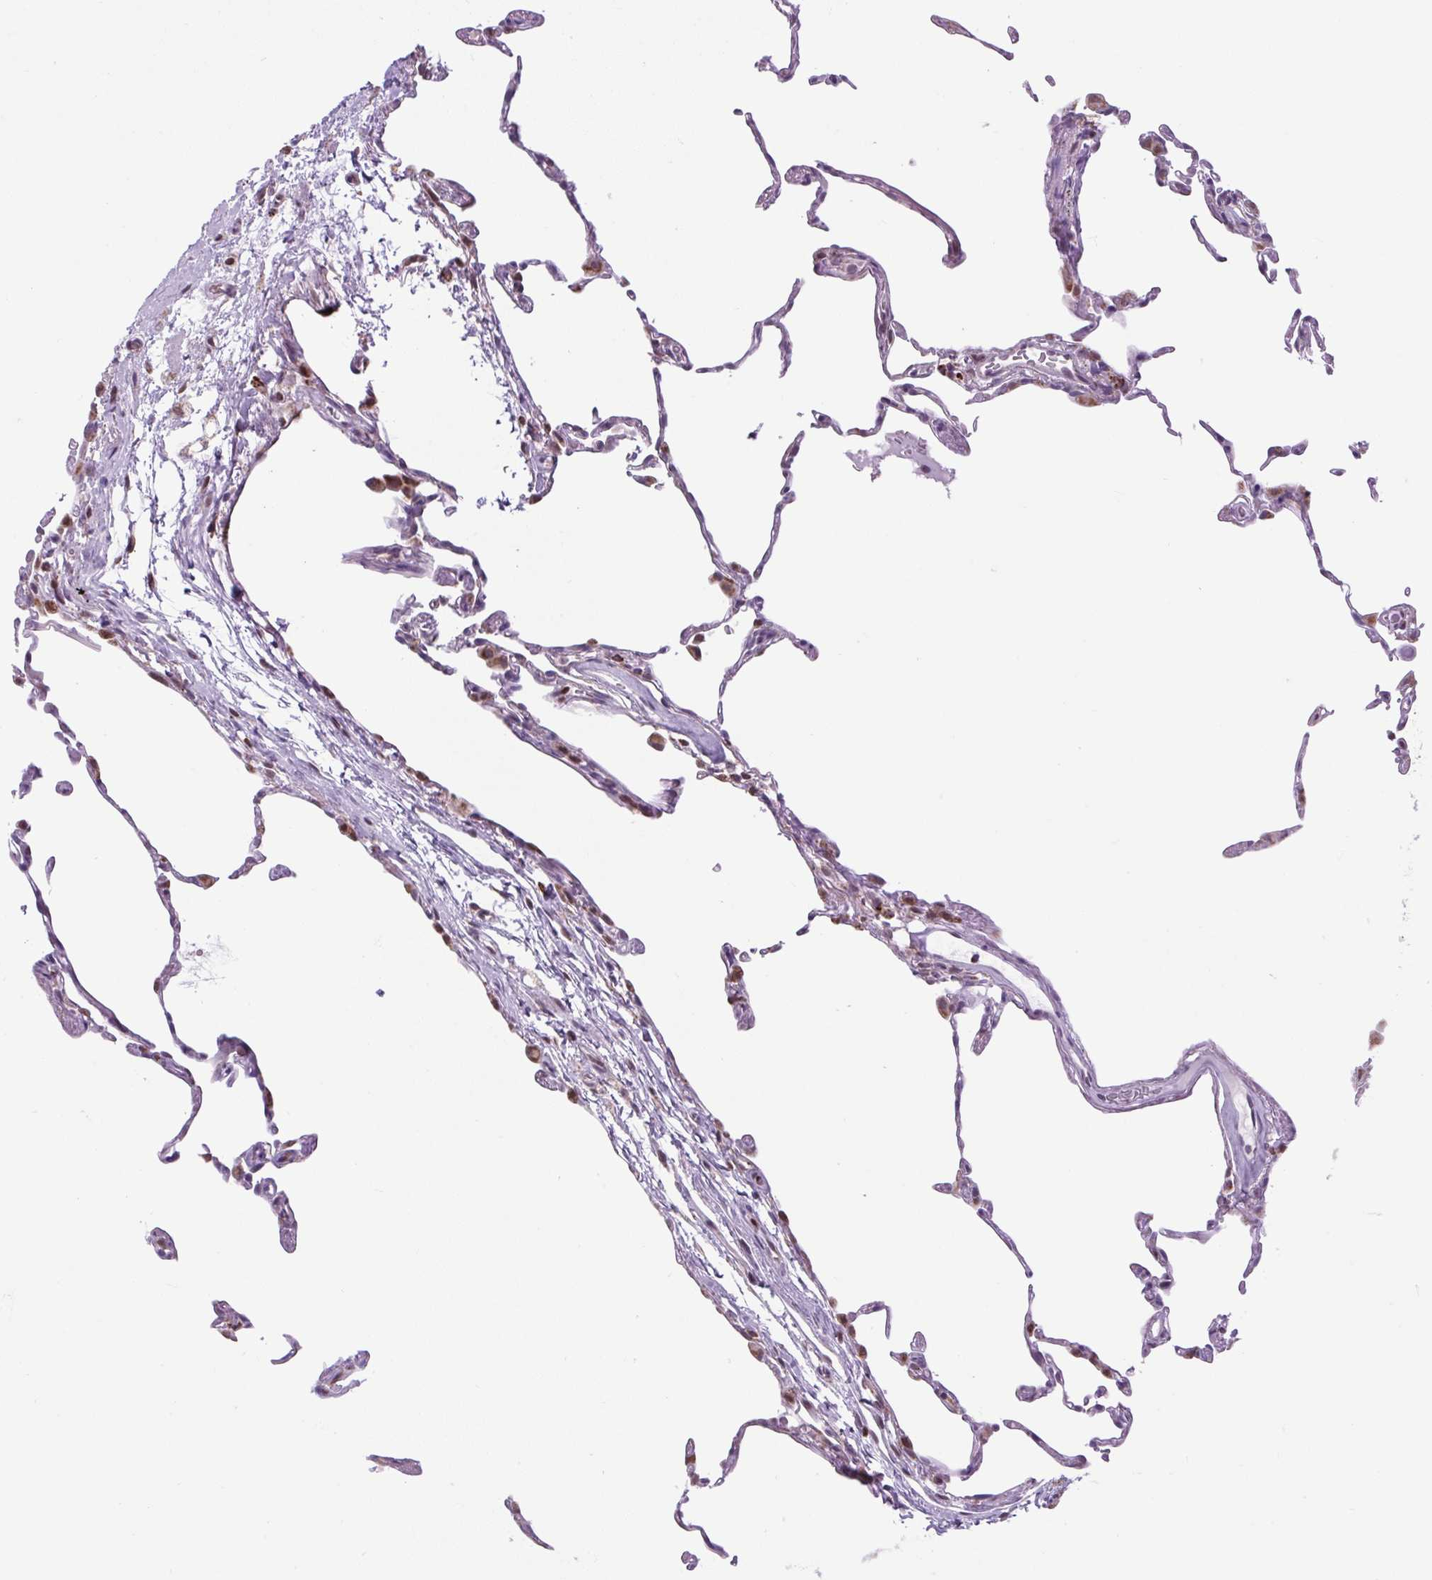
{"staining": {"intensity": "moderate", "quantity": "<25%", "location": "cytoplasmic/membranous"}, "tissue": "lung", "cell_type": "Alveolar cells", "image_type": "normal", "snomed": [{"axis": "morphology", "description": "Normal tissue, NOS"}, {"axis": "topography", "description": "Lung"}], "caption": "Immunohistochemistry (IHC) image of benign lung stained for a protein (brown), which displays low levels of moderate cytoplasmic/membranous positivity in about <25% of alveolar cells.", "gene": "SCO2", "patient": {"sex": "female", "age": 57}}